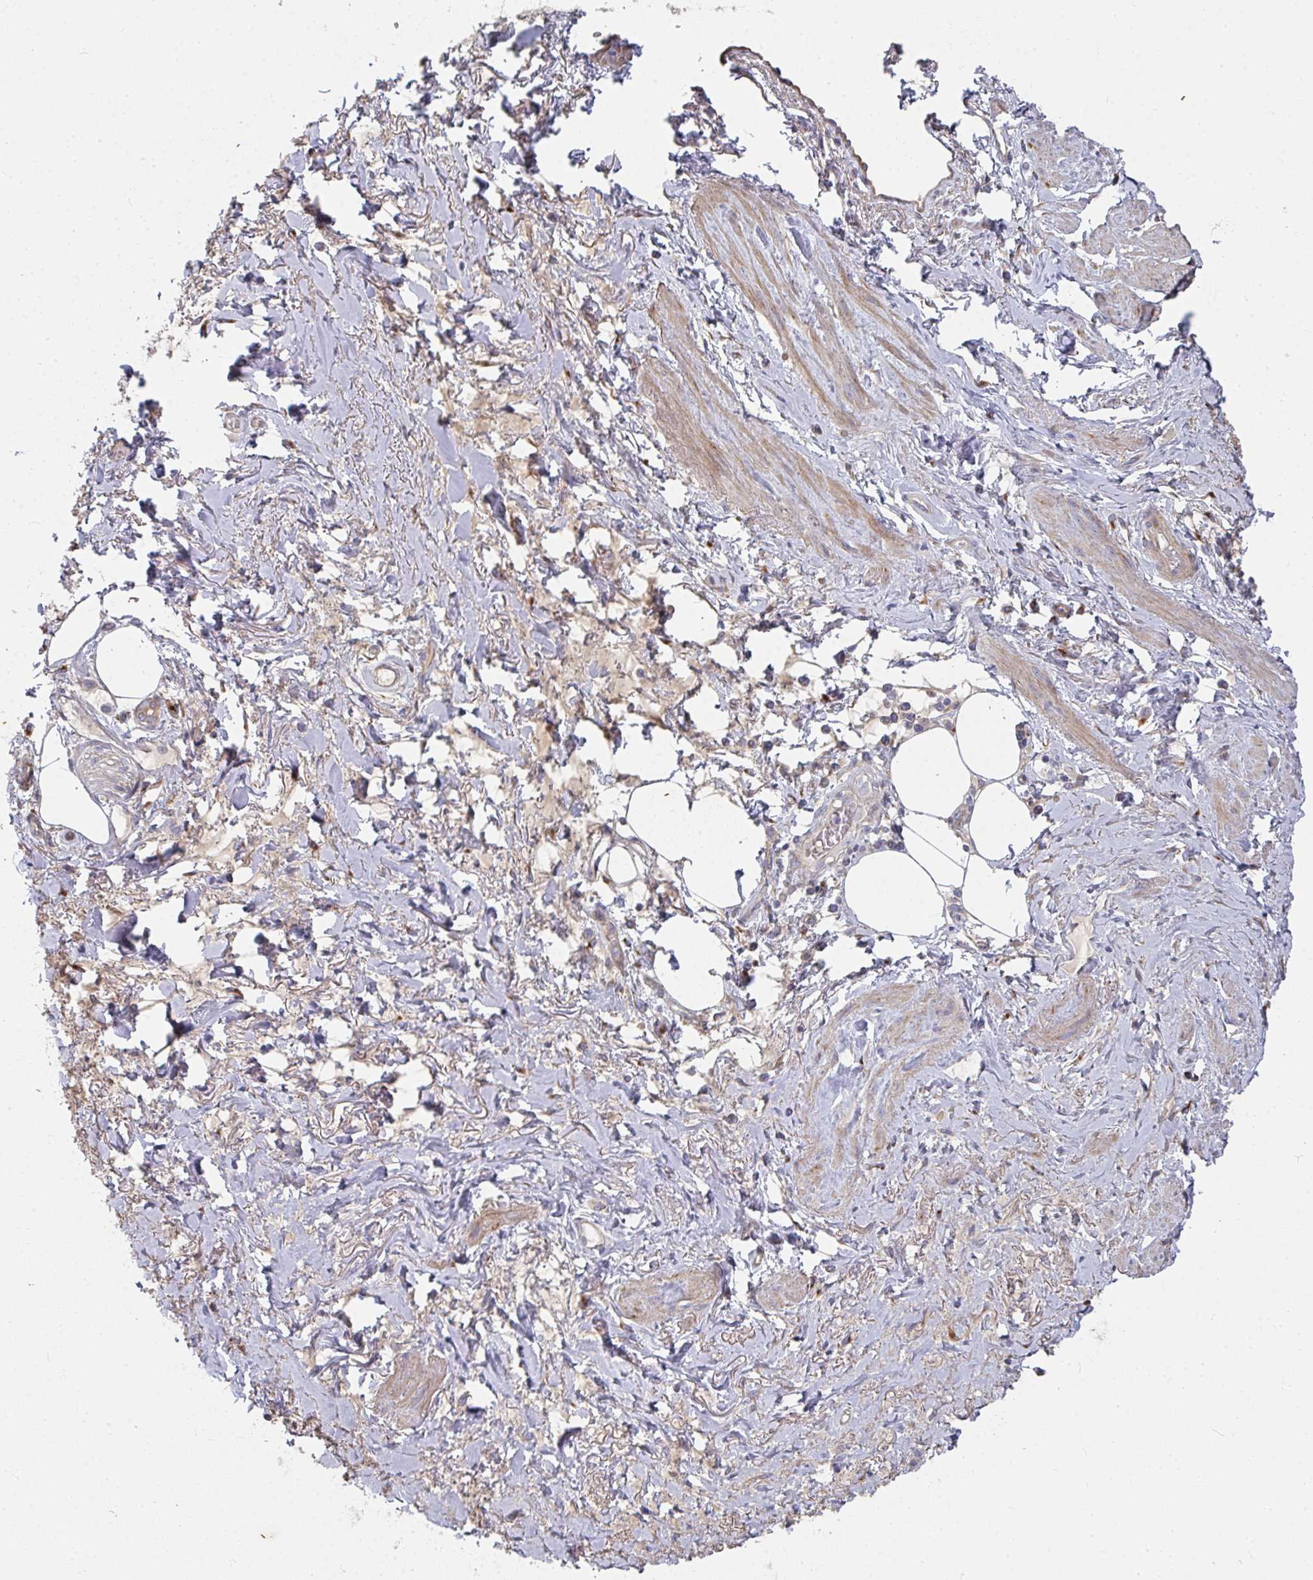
{"staining": {"intensity": "negative", "quantity": "none", "location": "none"}, "tissue": "adipose tissue", "cell_type": "Adipocytes", "image_type": "normal", "snomed": [{"axis": "morphology", "description": "Normal tissue, NOS"}, {"axis": "topography", "description": "Vagina"}, {"axis": "topography", "description": "Peripheral nerve tissue"}], "caption": "A high-resolution histopathology image shows immunohistochemistry (IHC) staining of normal adipose tissue, which exhibits no significant staining in adipocytes.", "gene": "RHEBL1", "patient": {"sex": "female", "age": 71}}